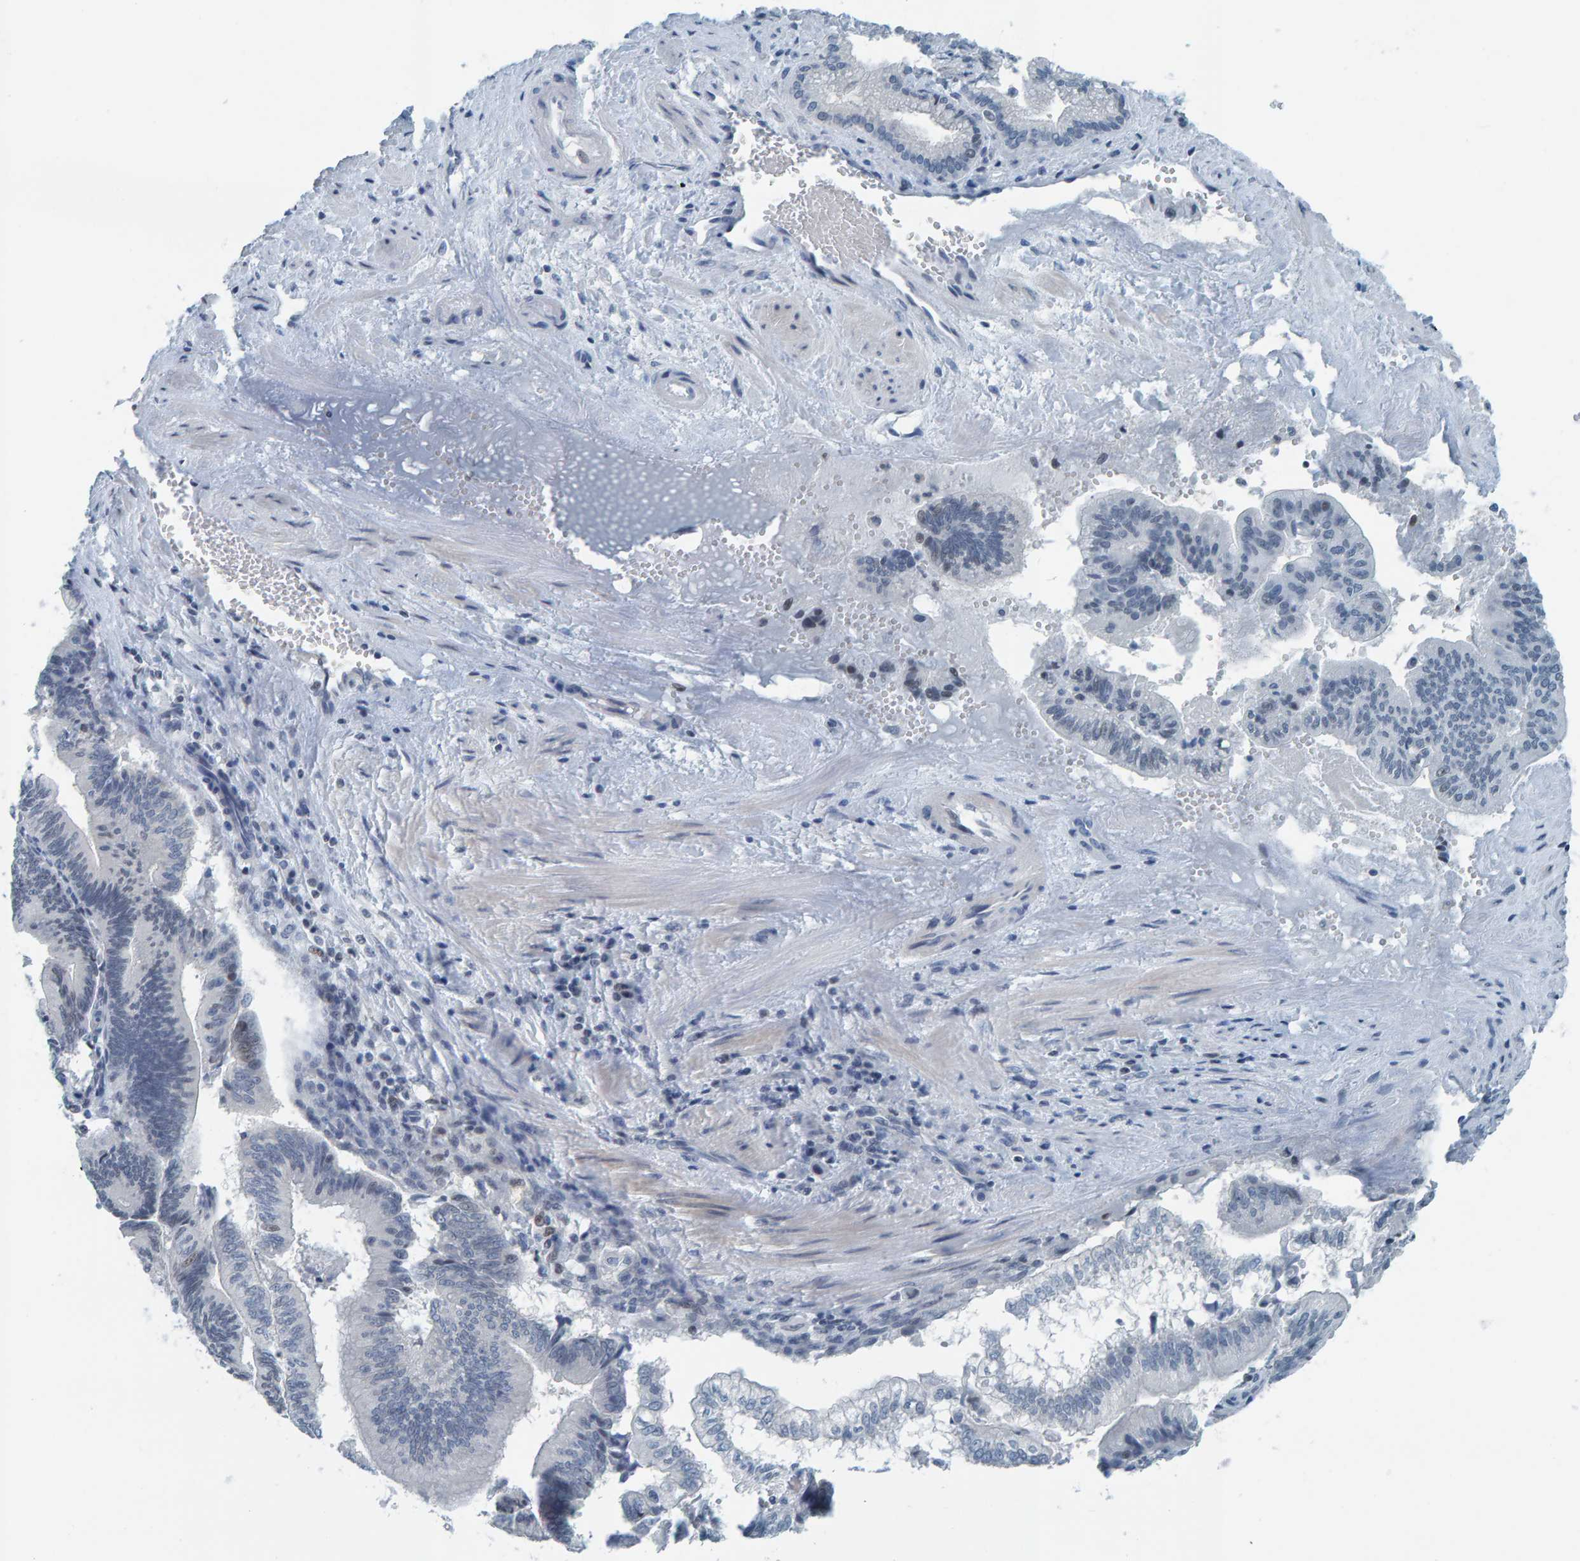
{"staining": {"intensity": "negative", "quantity": "none", "location": "none"}, "tissue": "pancreatic cancer", "cell_type": "Tumor cells", "image_type": "cancer", "snomed": [{"axis": "morphology", "description": "Adenocarcinoma, NOS"}, {"axis": "topography", "description": "Pancreas"}], "caption": "Pancreatic cancer (adenocarcinoma) was stained to show a protein in brown. There is no significant expression in tumor cells. (DAB immunohistochemistry (IHC) with hematoxylin counter stain).", "gene": "CNP", "patient": {"sex": "male", "age": 82}}